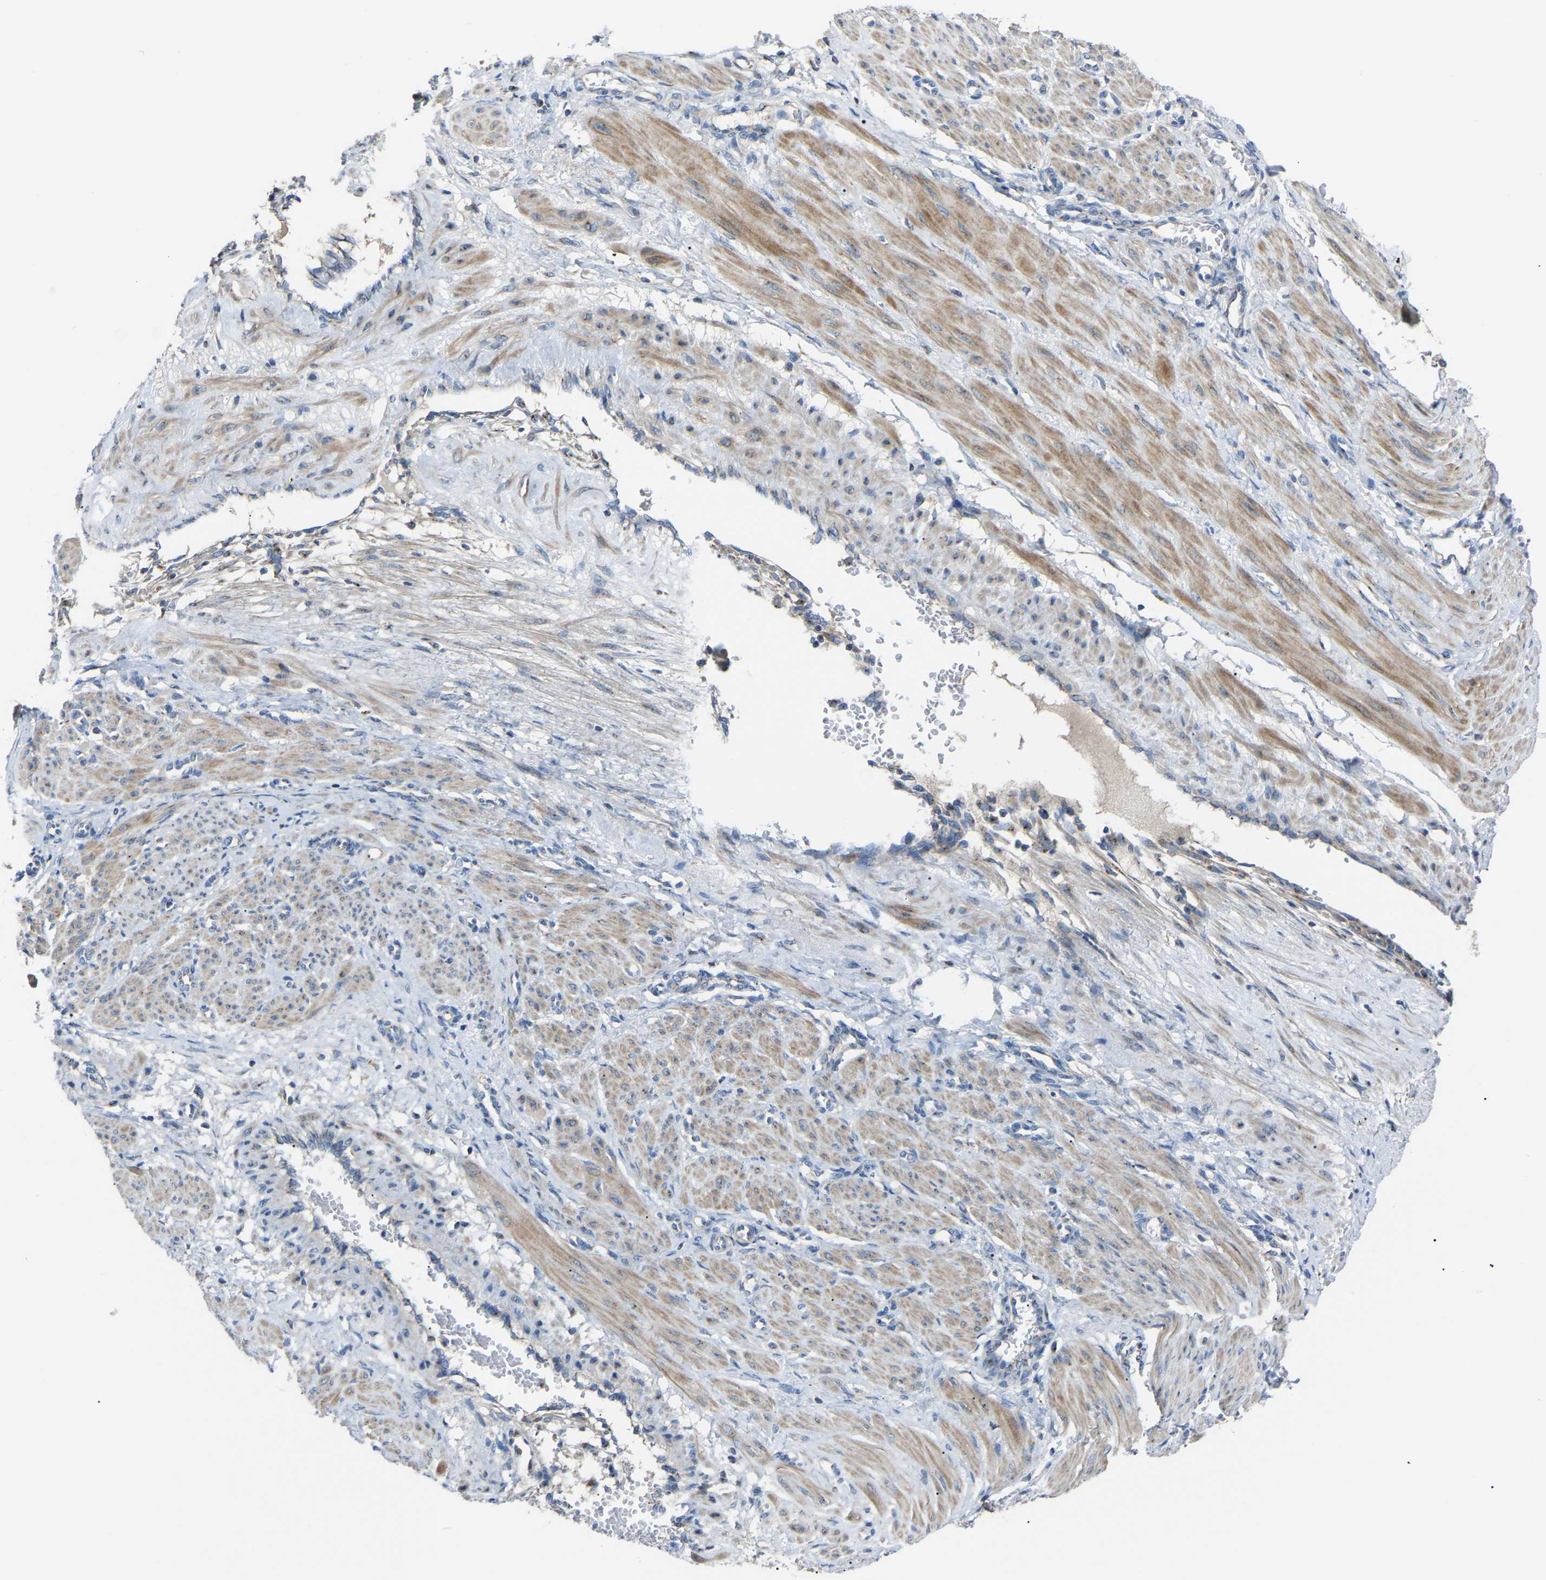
{"staining": {"intensity": "moderate", "quantity": ">75%", "location": "cytoplasmic/membranous"}, "tissue": "smooth muscle", "cell_type": "Smooth muscle cells", "image_type": "normal", "snomed": [{"axis": "morphology", "description": "Normal tissue, NOS"}, {"axis": "topography", "description": "Endometrium"}], "caption": "Brown immunohistochemical staining in benign smooth muscle displays moderate cytoplasmic/membranous staining in approximately >75% of smooth muscle cells. (Brightfield microscopy of DAB IHC at high magnification).", "gene": "CANT1", "patient": {"sex": "female", "age": 33}}